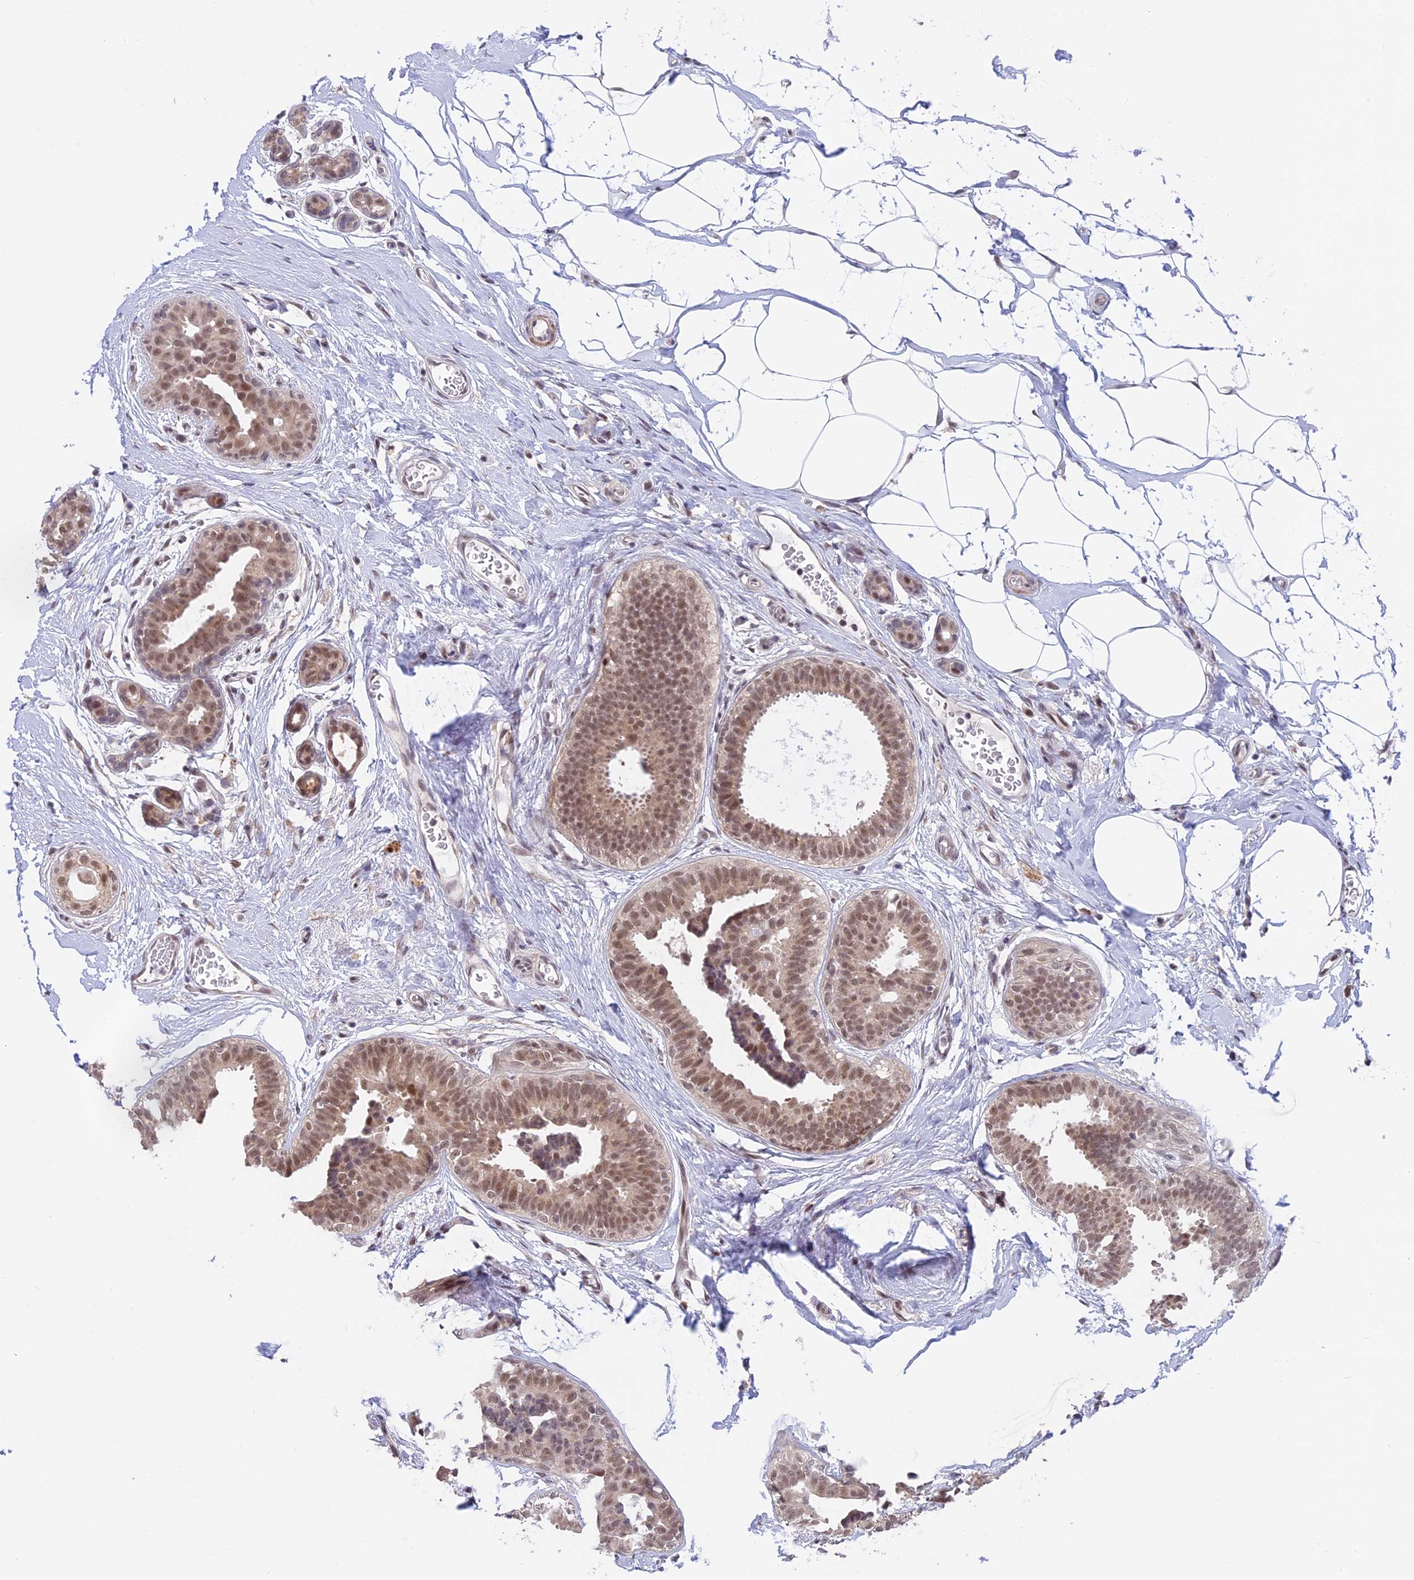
{"staining": {"intensity": "weak", "quantity": ">75%", "location": "nuclear"}, "tissue": "breast cancer", "cell_type": "Tumor cells", "image_type": "cancer", "snomed": [{"axis": "morphology", "description": "Lobular carcinoma"}, {"axis": "topography", "description": "Breast"}], "caption": "Immunohistochemistry (IHC) photomicrograph of human lobular carcinoma (breast) stained for a protein (brown), which demonstrates low levels of weak nuclear positivity in approximately >75% of tumor cells.", "gene": "POLR2C", "patient": {"sex": "female", "age": 58}}